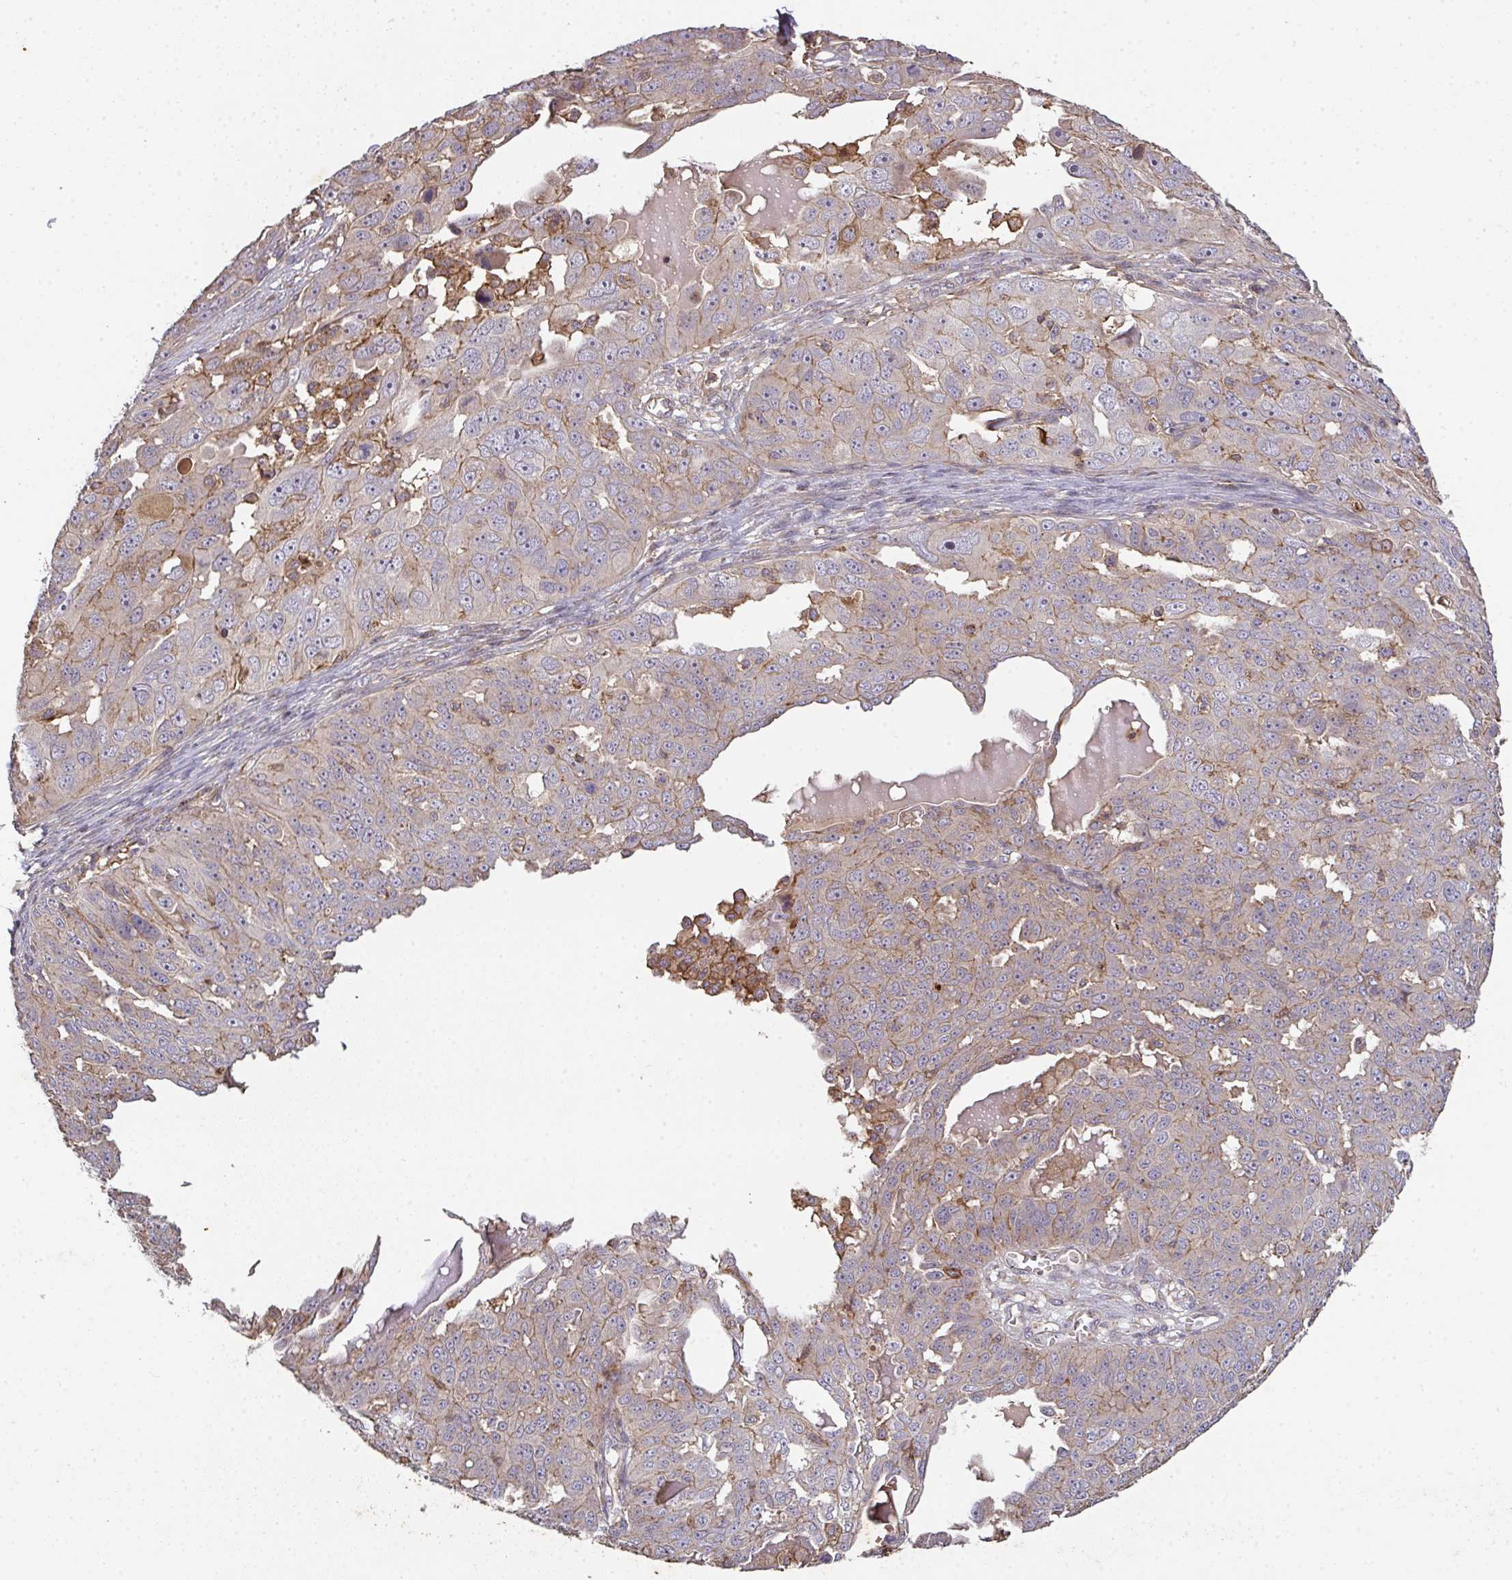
{"staining": {"intensity": "weak", "quantity": ">75%", "location": "cytoplasmic/membranous"}, "tissue": "ovarian cancer", "cell_type": "Tumor cells", "image_type": "cancer", "snomed": [{"axis": "morphology", "description": "Carcinoma, endometroid"}, {"axis": "topography", "description": "Ovary"}], "caption": "A brown stain highlights weak cytoplasmic/membranous expression of a protein in human ovarian cancer (endometroid carcinoma) tumor cells.", "gene": "TNMD", "patient": {"sex": "female", "age": 70}}